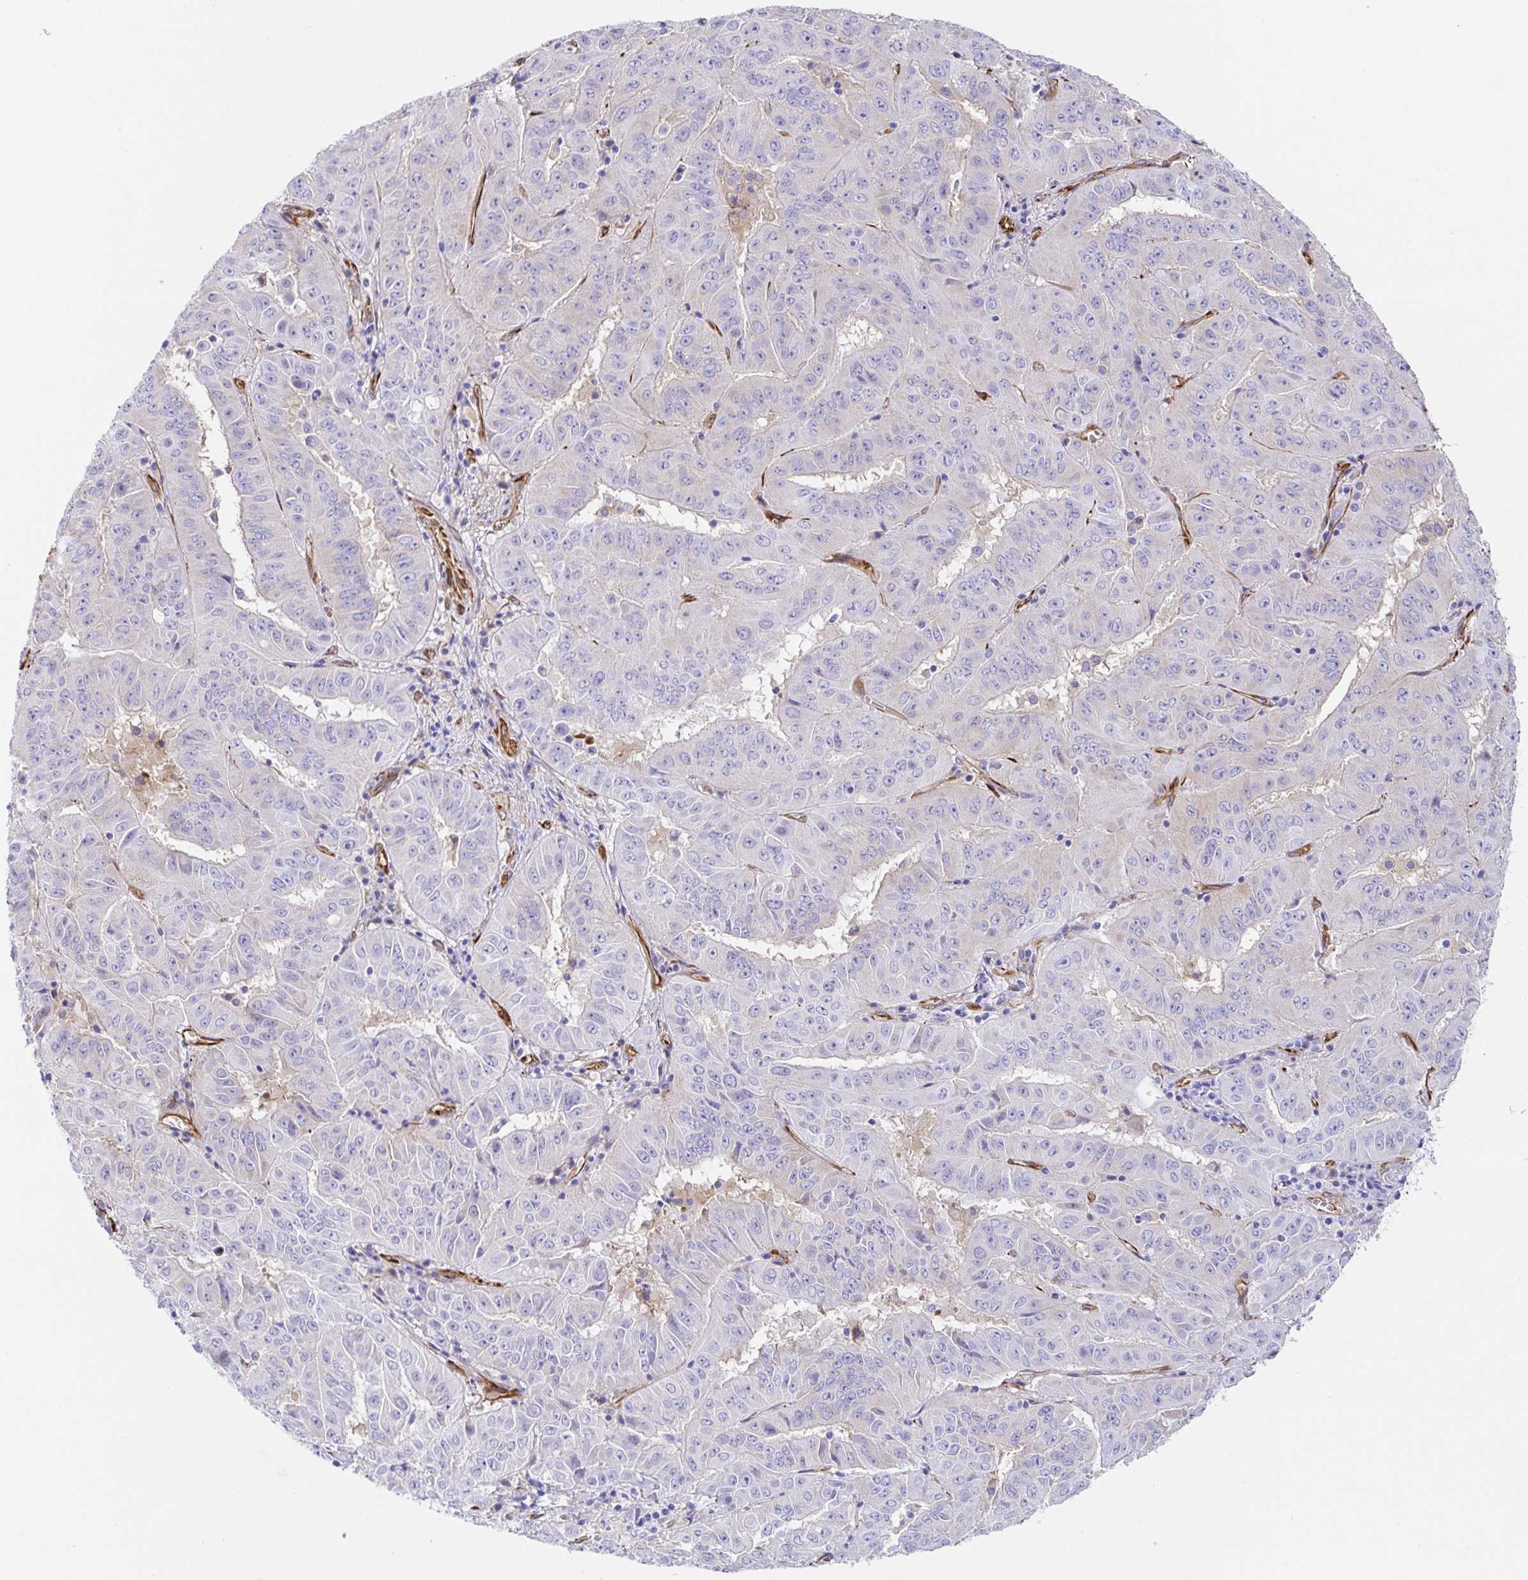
{"staining": {"intensity": "negative", "quantity": "none", "location": "none"}, "tissue": "pancreatic cancer", "cell_type": "Tumor cells", "image_type": "cancer", "snomed": [{"axis": "morphology", "description": "Adenocarcinoma, NOS"}, {"axis": "topography", "description": "Pancreas"}], "caption": "Tumor cells show no significant protein staining in adenocarcinoma (pancreatic).", "gene": "DOCK1", "patient": {"sex": "male", "age": 63}}